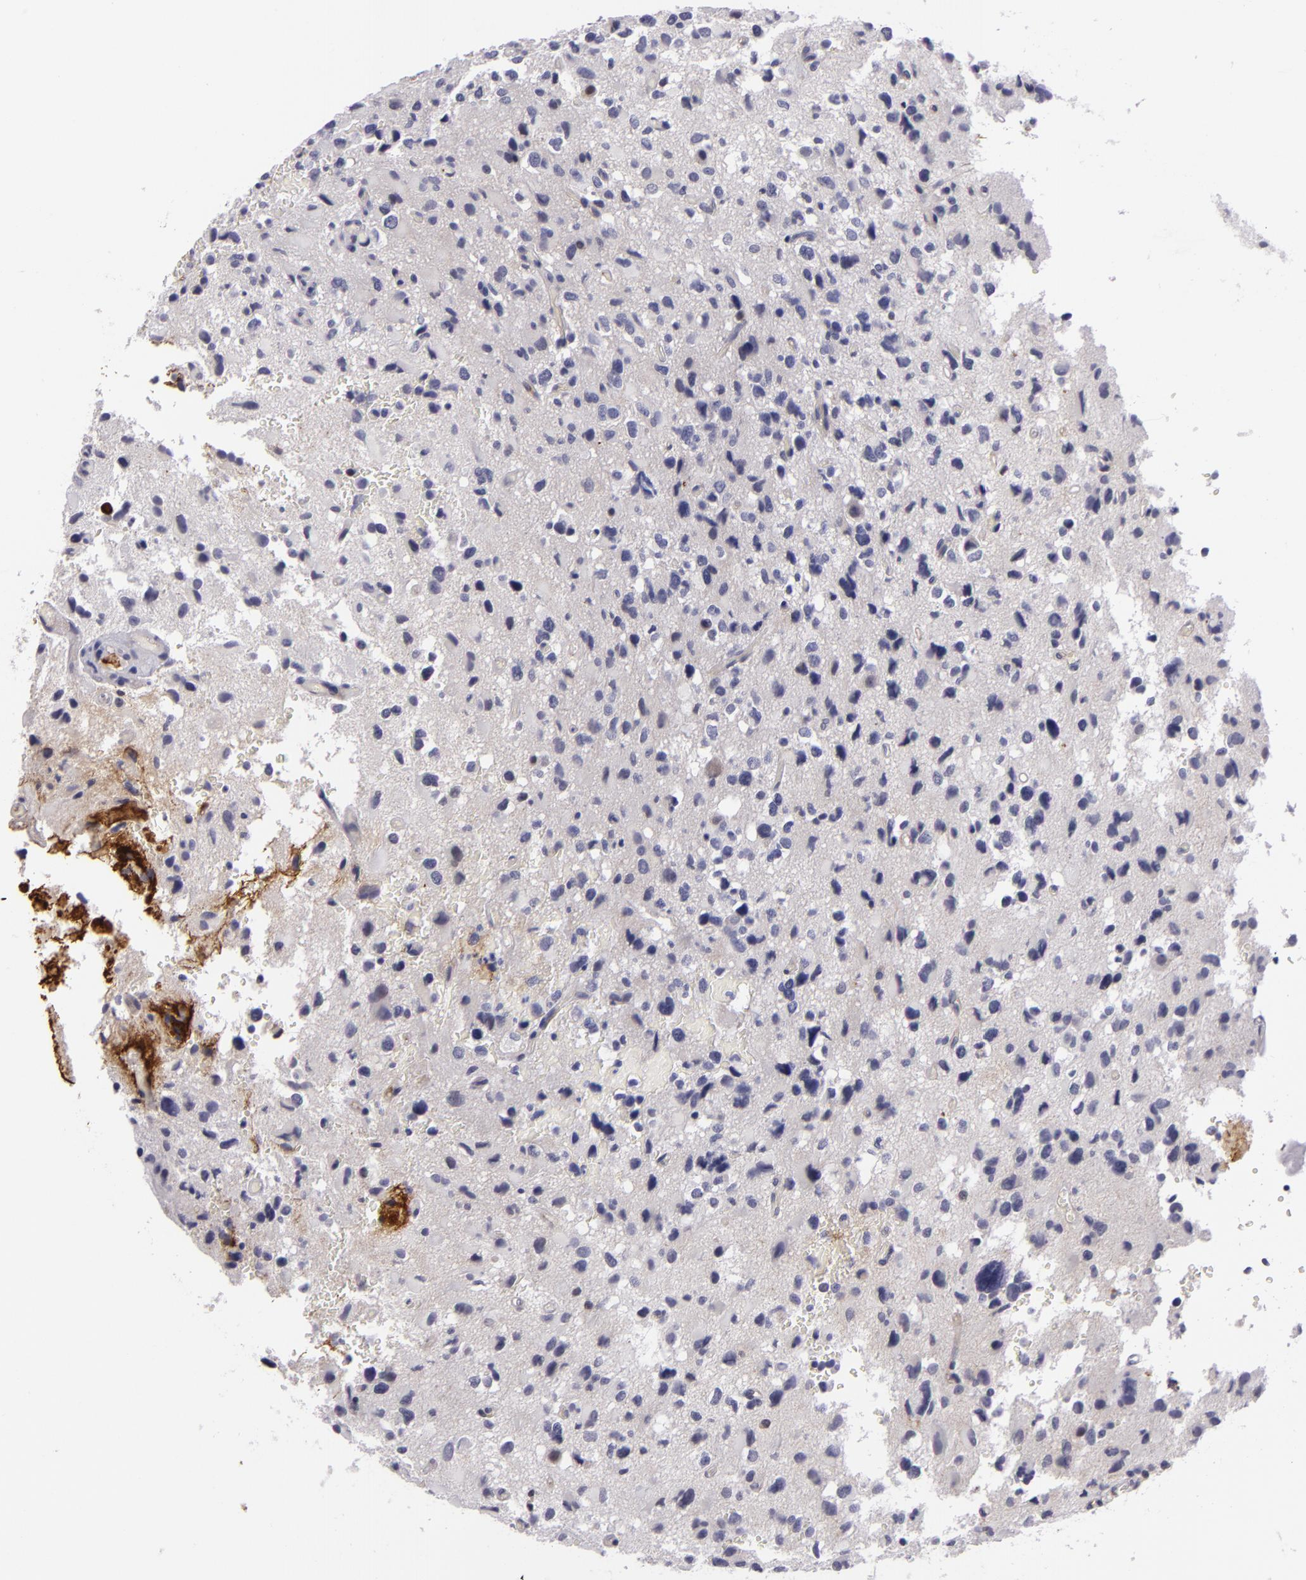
{"staining": {"intensity": "negative", "quantity": "none", "location": "none"}, "tissue": "glioma", "cell_type": "Tumor cells", "image_type": "cancer", "snomed": [{"axis": "morphology", "description": "Glioma, malignant, High grade"}, {"axis": "topography", "description": "Brain"}], "caption": "Immunohistochemistry (IHC) histopathology image of neoplastic tissue: high-grade glioma (malignant) stained with DAB shows no significant protein positivity in tumor cells.", "gene": "CTNNB1", "patient": {"sex": "male", "age": 69}}